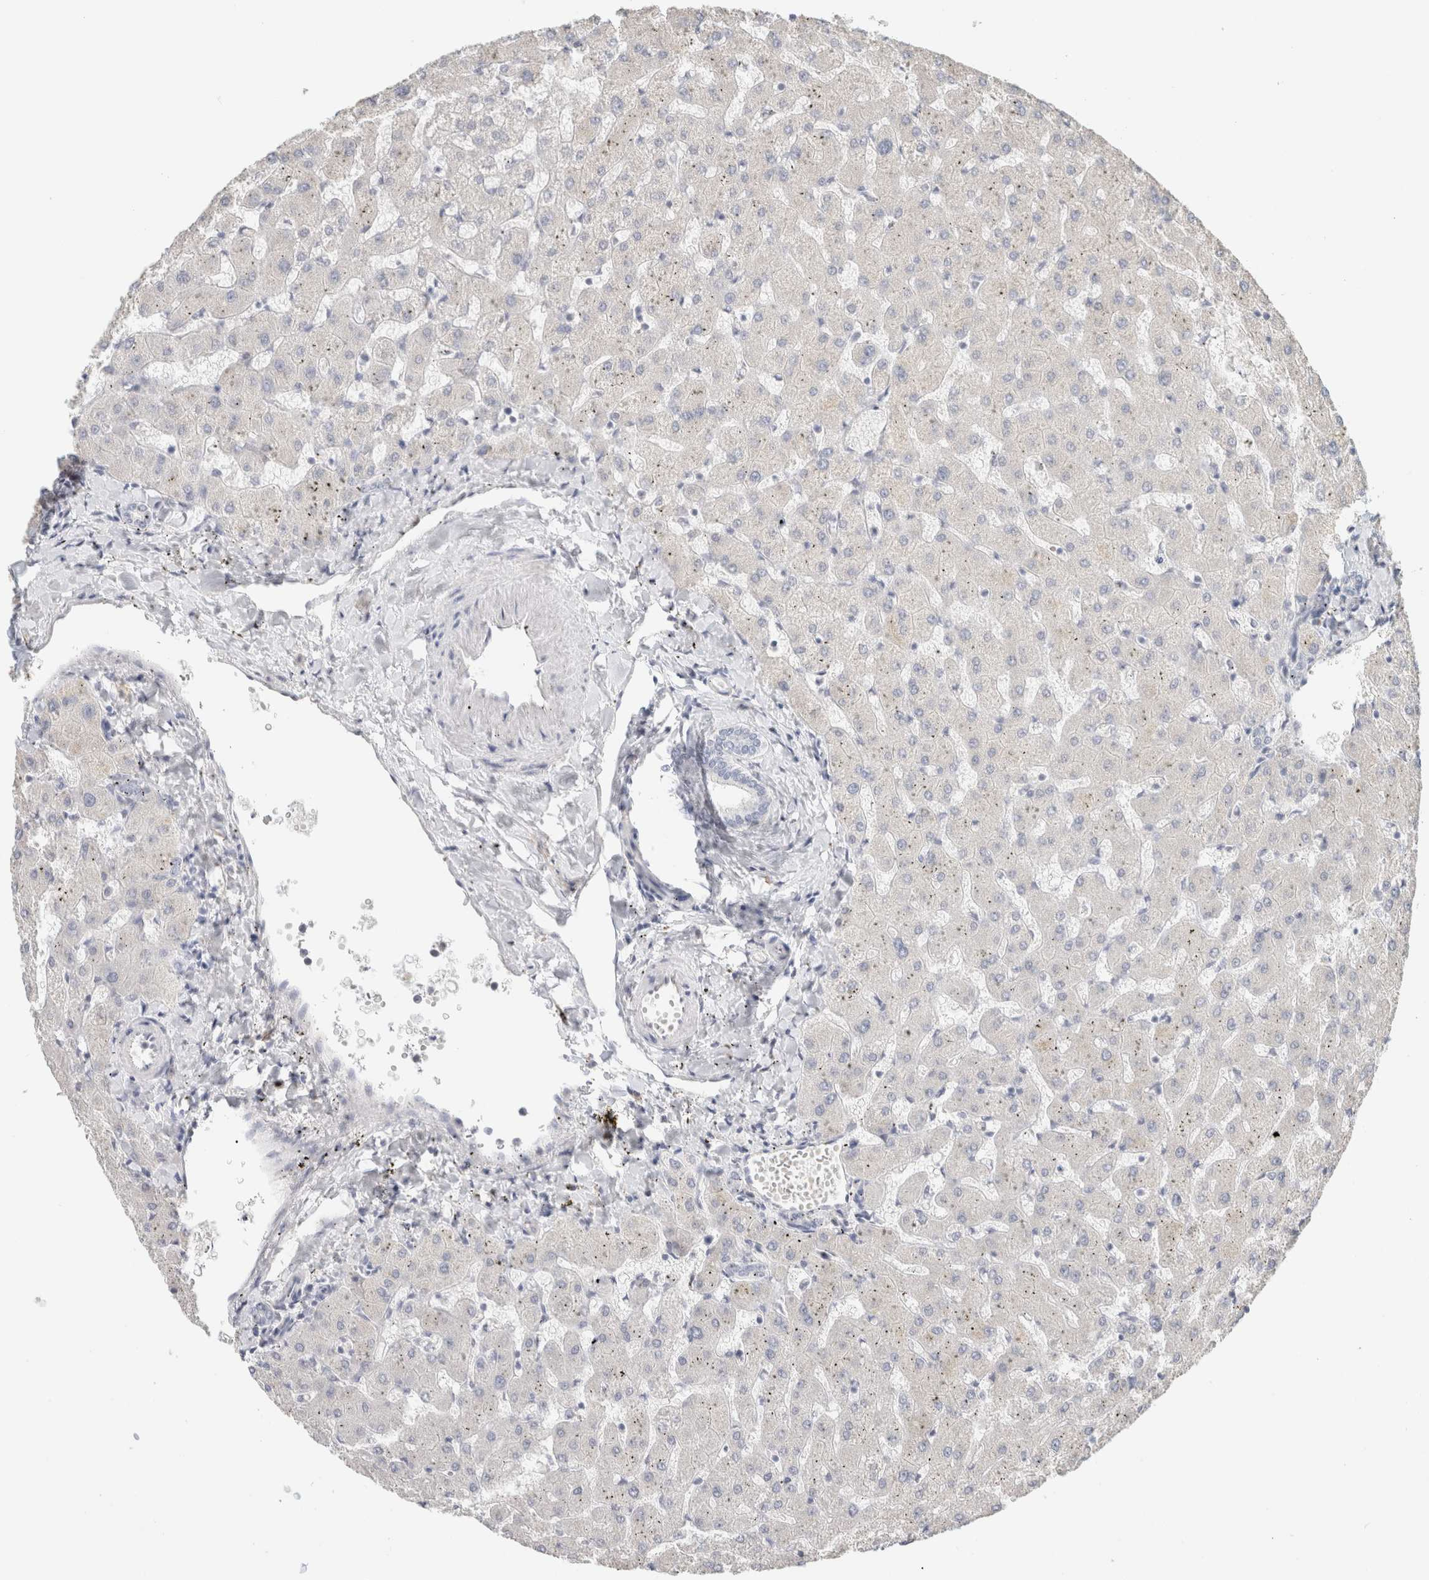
{"staining": {"intensity": "negative", "quantity": "none", "location": "none"}, "tissue": "liver", "cell_type": "Cholangiocytes", "image_type": "normal", "snomed": [{"axis": "morphology", "description": "Normal tissue, NOS"}, {"axis": "topography", "description": "Liver"}], "caption": "Human liver stained for a protein using immunohistochemistry (IHC) reveals no staining in cholangiocytes.", "gene": "NEFM", "patient": {"sex": "female", "age": 63}}